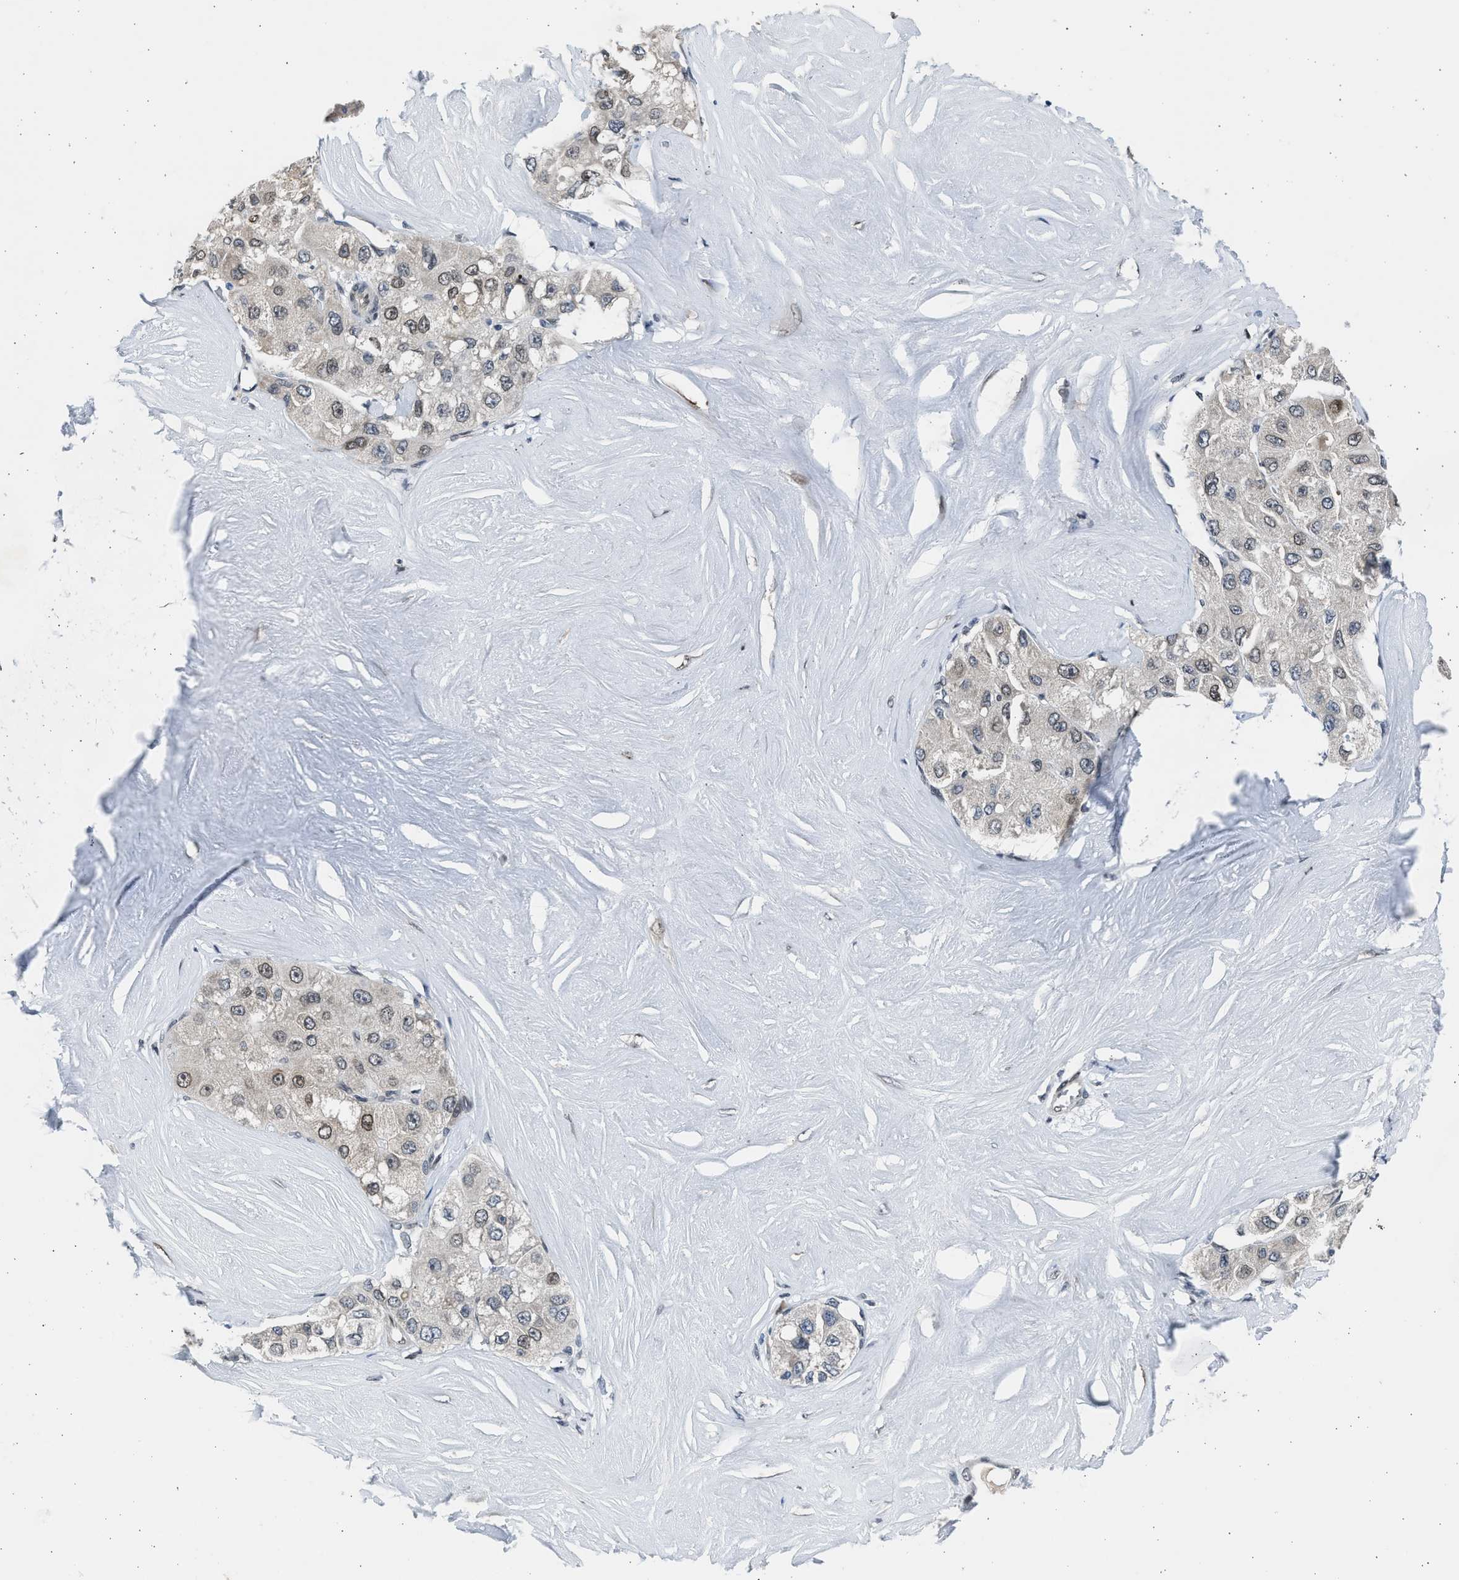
{"staining": {"intensity": "moderate", "quantity": "25%-75%", "location": "cytoplasmic/membranous,nuclear"}, "tissue": "liver cancer", "cell_type": "Tumor cells", "image_type": "cancer", "snomed": [{"axis": "morphology", "description": "Carcinoma, Hepatocellular, NOS"}, {"axis": "topography", "description": "Liver"}], "caption": "There is medium levels of moderate cytoplasmic/membranous and nuclear staining in tumor cells of liver cancer, as demonstrated by immunohistochemical staining (brown color).", "gene": "HMGN3", "patient": {"sex": "male", "age": 80}}